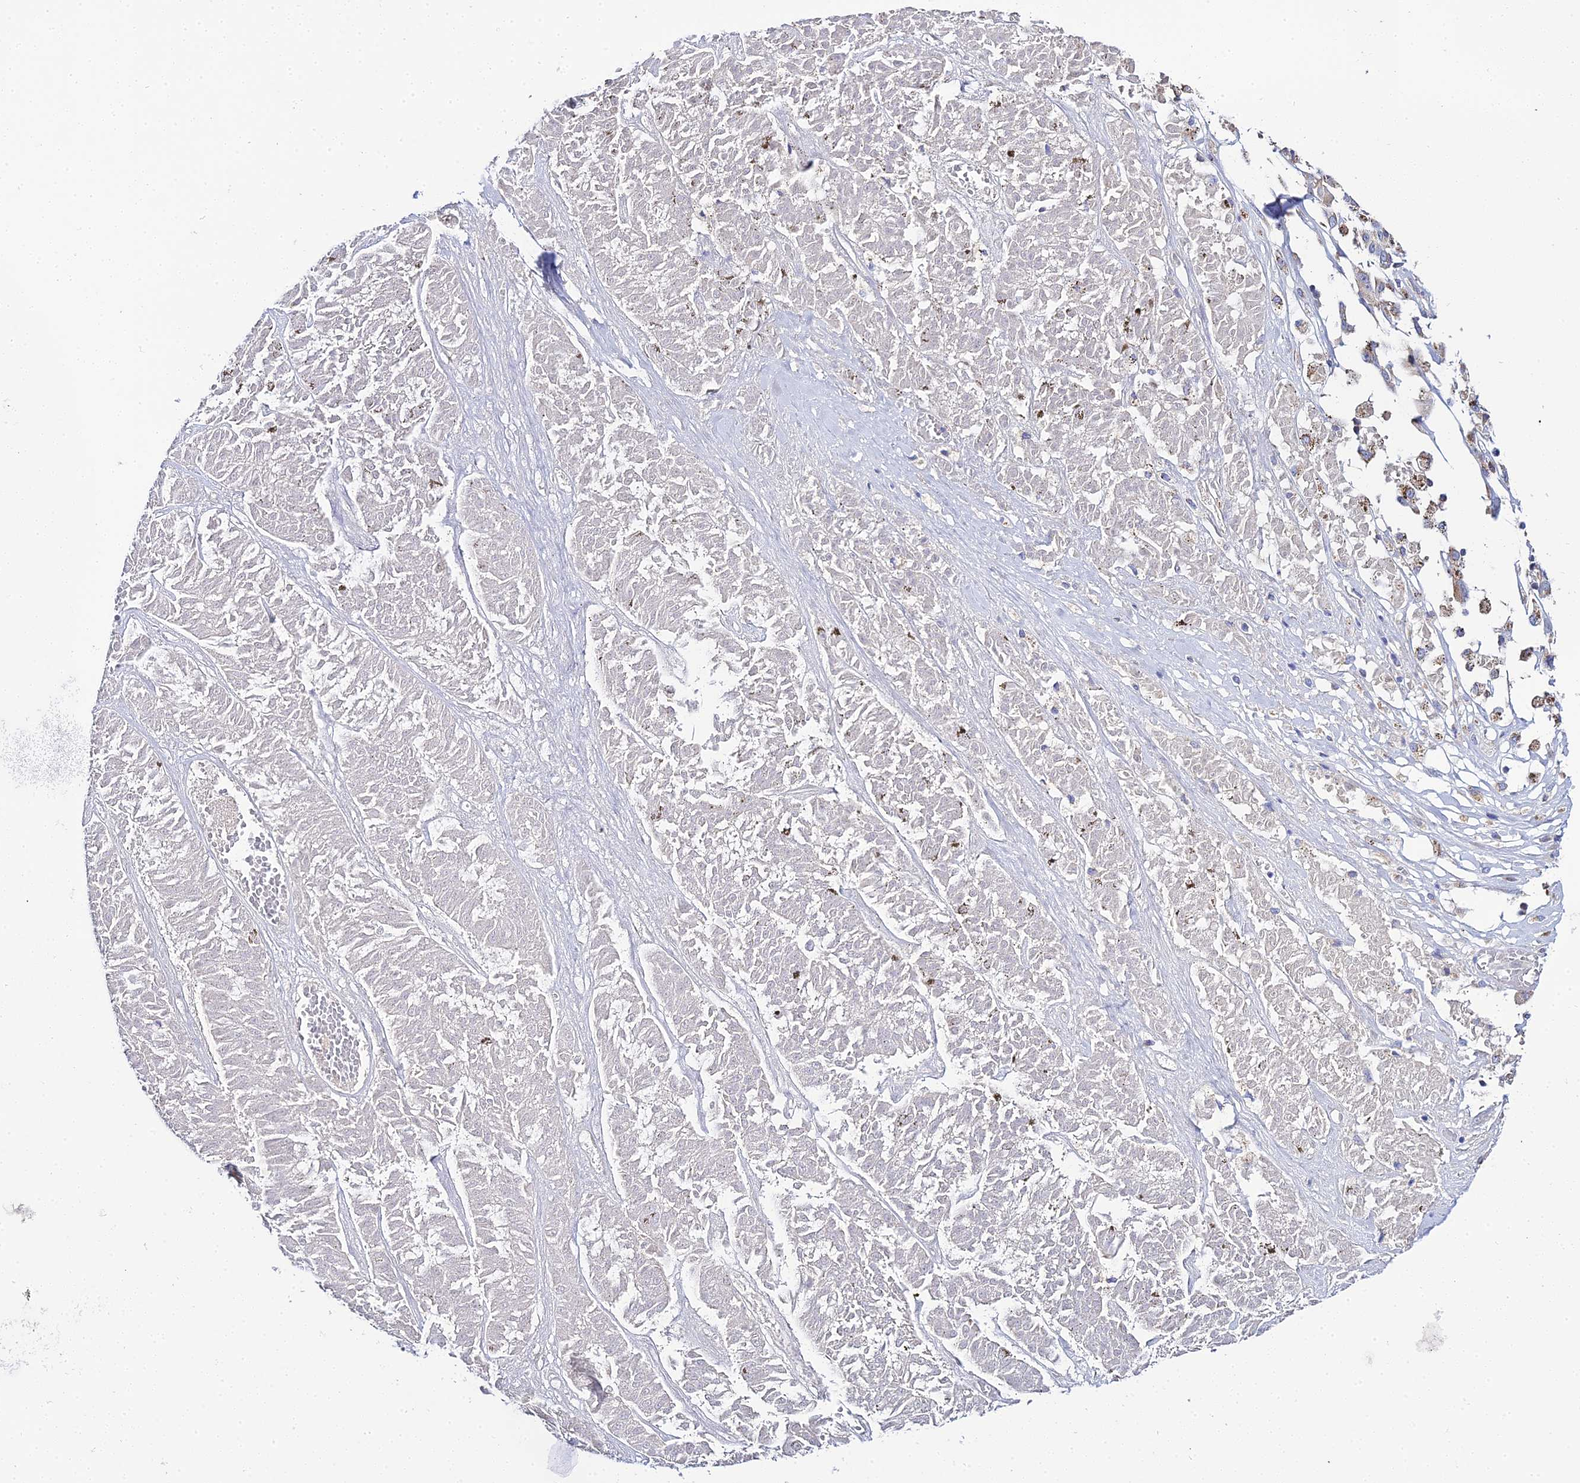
{"staining": {"intensity": "negative", "quantity": "none", "location": "none"}, "tissue": "melanoma", "cell_type": "Tumor cells", "image_type": "cancer", "snomed": [{"axis": "morphology", "description": "Malignant melanoma, NOS"}, {"axis": "topography", "description": "Skin"}], "caption": "An immunohistochemistry (IHC) photomicrograph of melanoma is shown. There is no staining in tumor cells of melanoma.", "gene": "ZXDA", "patient": {"sex": "female", "age": 72}}